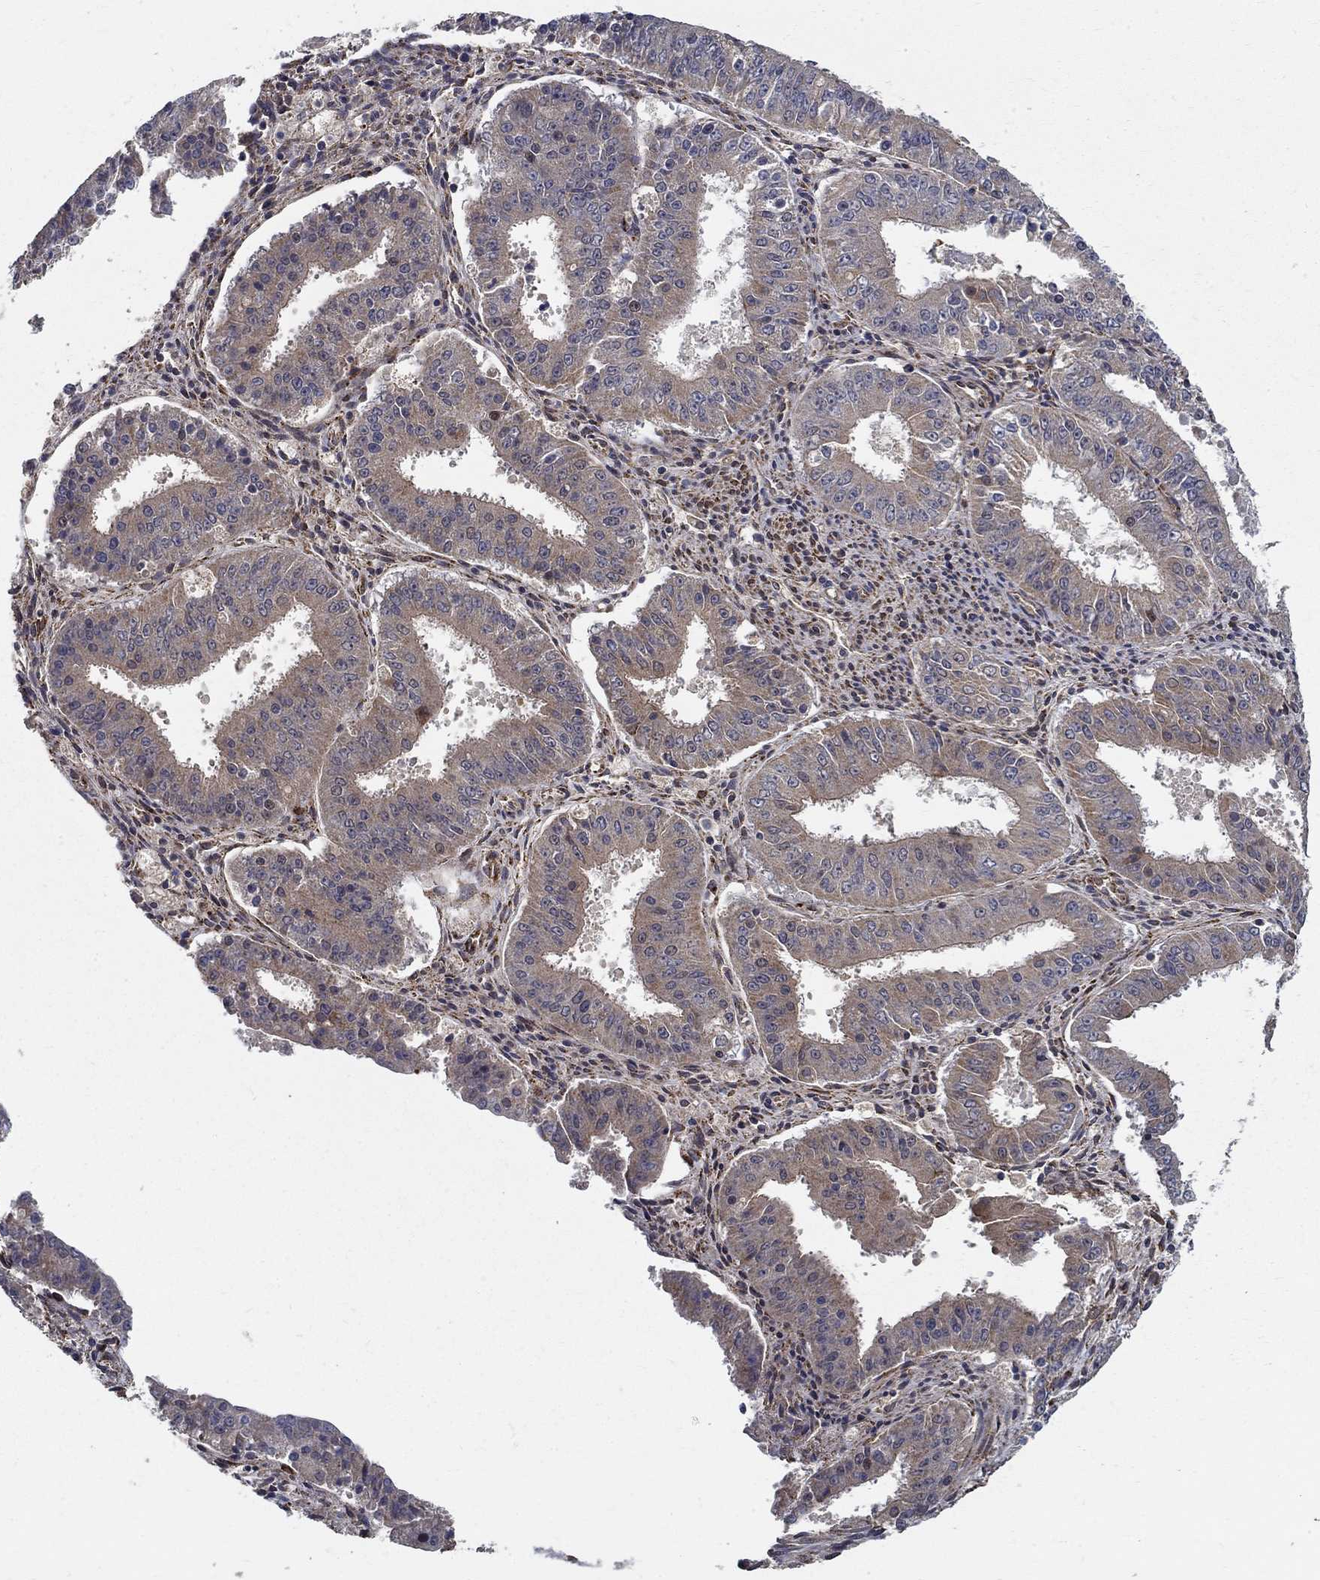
{"staining": {"intensity": "moderate", "quantity": "<25%", "location": "cytoplasmic/membranous,nuclear"}, "tissue": "ovarian cancer", "cell_type": "Tumor cells", "image_type": "cancer", "snomed": [{"axis": "morphology", "description": "Carcinoma, endometroid"}, {"axis": "topography", "description": "Ovary"}], "caption": "Ovarian endometroid carcinoma stained for a protein (brown) demonstrates moderate cytoplasmic/membranous and nuclear positive expression in about <25% of tumor cells.", "gene": "ZNF594", "patient": {"sex": "female", "age": 42}}